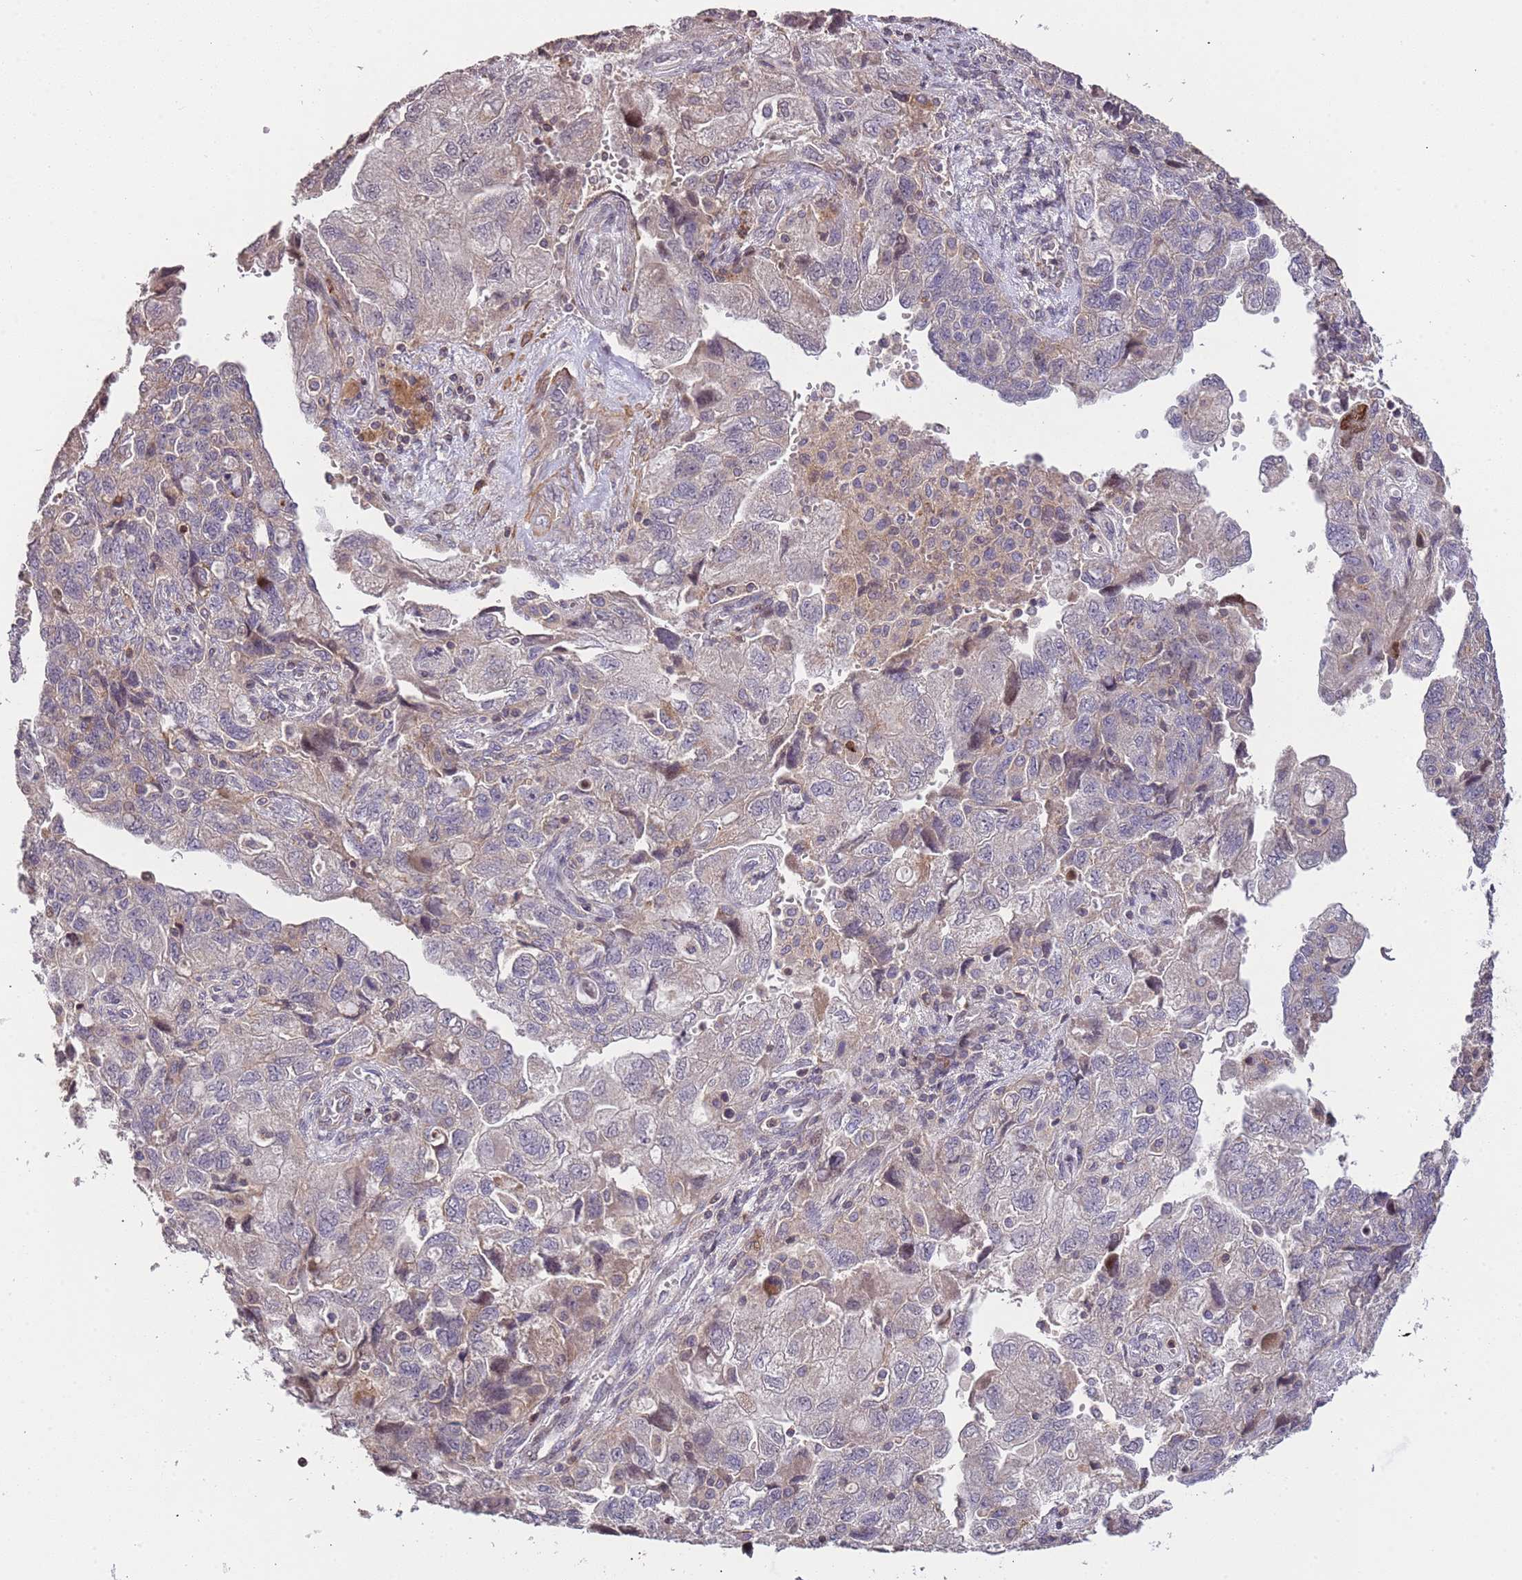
{"staining": {"intensity": "weak", "quantity": "25%-75%", "location": "cytoplasmic/membranous"}, "tissue": "ovarian cancer", "cell_type": "Tumor cells", "image_type": "cancer", "snomed": [{"axis": "morphology", "description": "Carcinoma, NOS"}, {"axis": "morphology", "description": "Cystadenocarcinoma, serous, NOS"}, {"axis": "topography", "description": "Ovary"}], "caption": "Ovarian cancer (carcinoma) stained for a protein reveals weak cytoplasmic/membranous positivity in tumor cells.", "gene": "SLC16A4", "patient": {"sex": "female", "age": 69}}